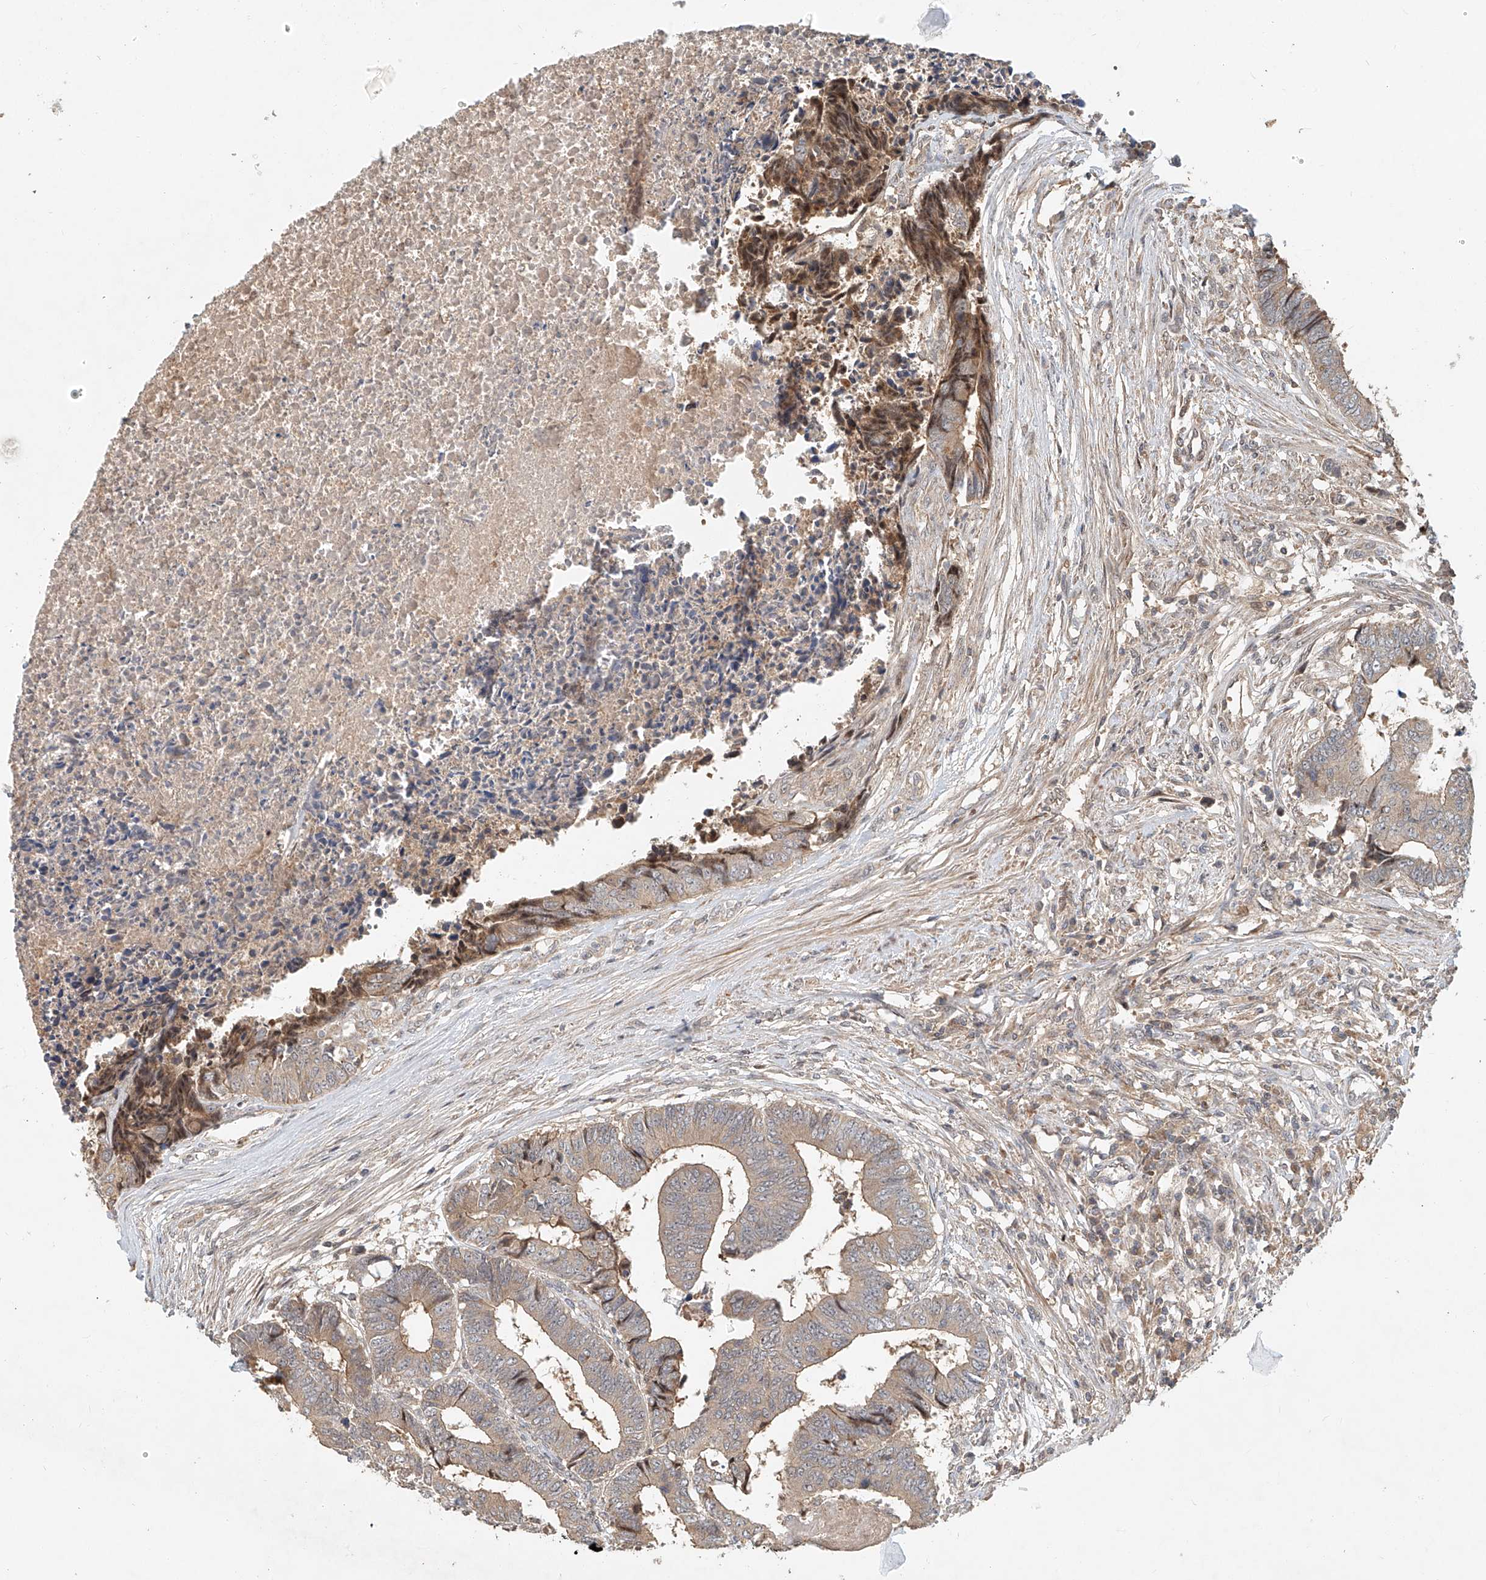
{"staining": {"intensity": "moderate", "quantity": "25%-75%", "location": "cytoplasmic/membranous"}, "tissue": "colorectal cancer", "cell_type": "Tumor cells", "image_type": "cancer", "snomed": [{"axis": "morphology", "description": "Adenocarcinoma, NOS"}, {"axis": "topography", "description": "Rectum"}], "caption": "Colorectal cancer (adenocarcinoma) stained with a brown dye shows moderate cytoplasmic/membranous positive staining in about 25%-75% of tumor cells.", "gene": "TMEM61", "patient": {"sex": "male", "age": 84}}